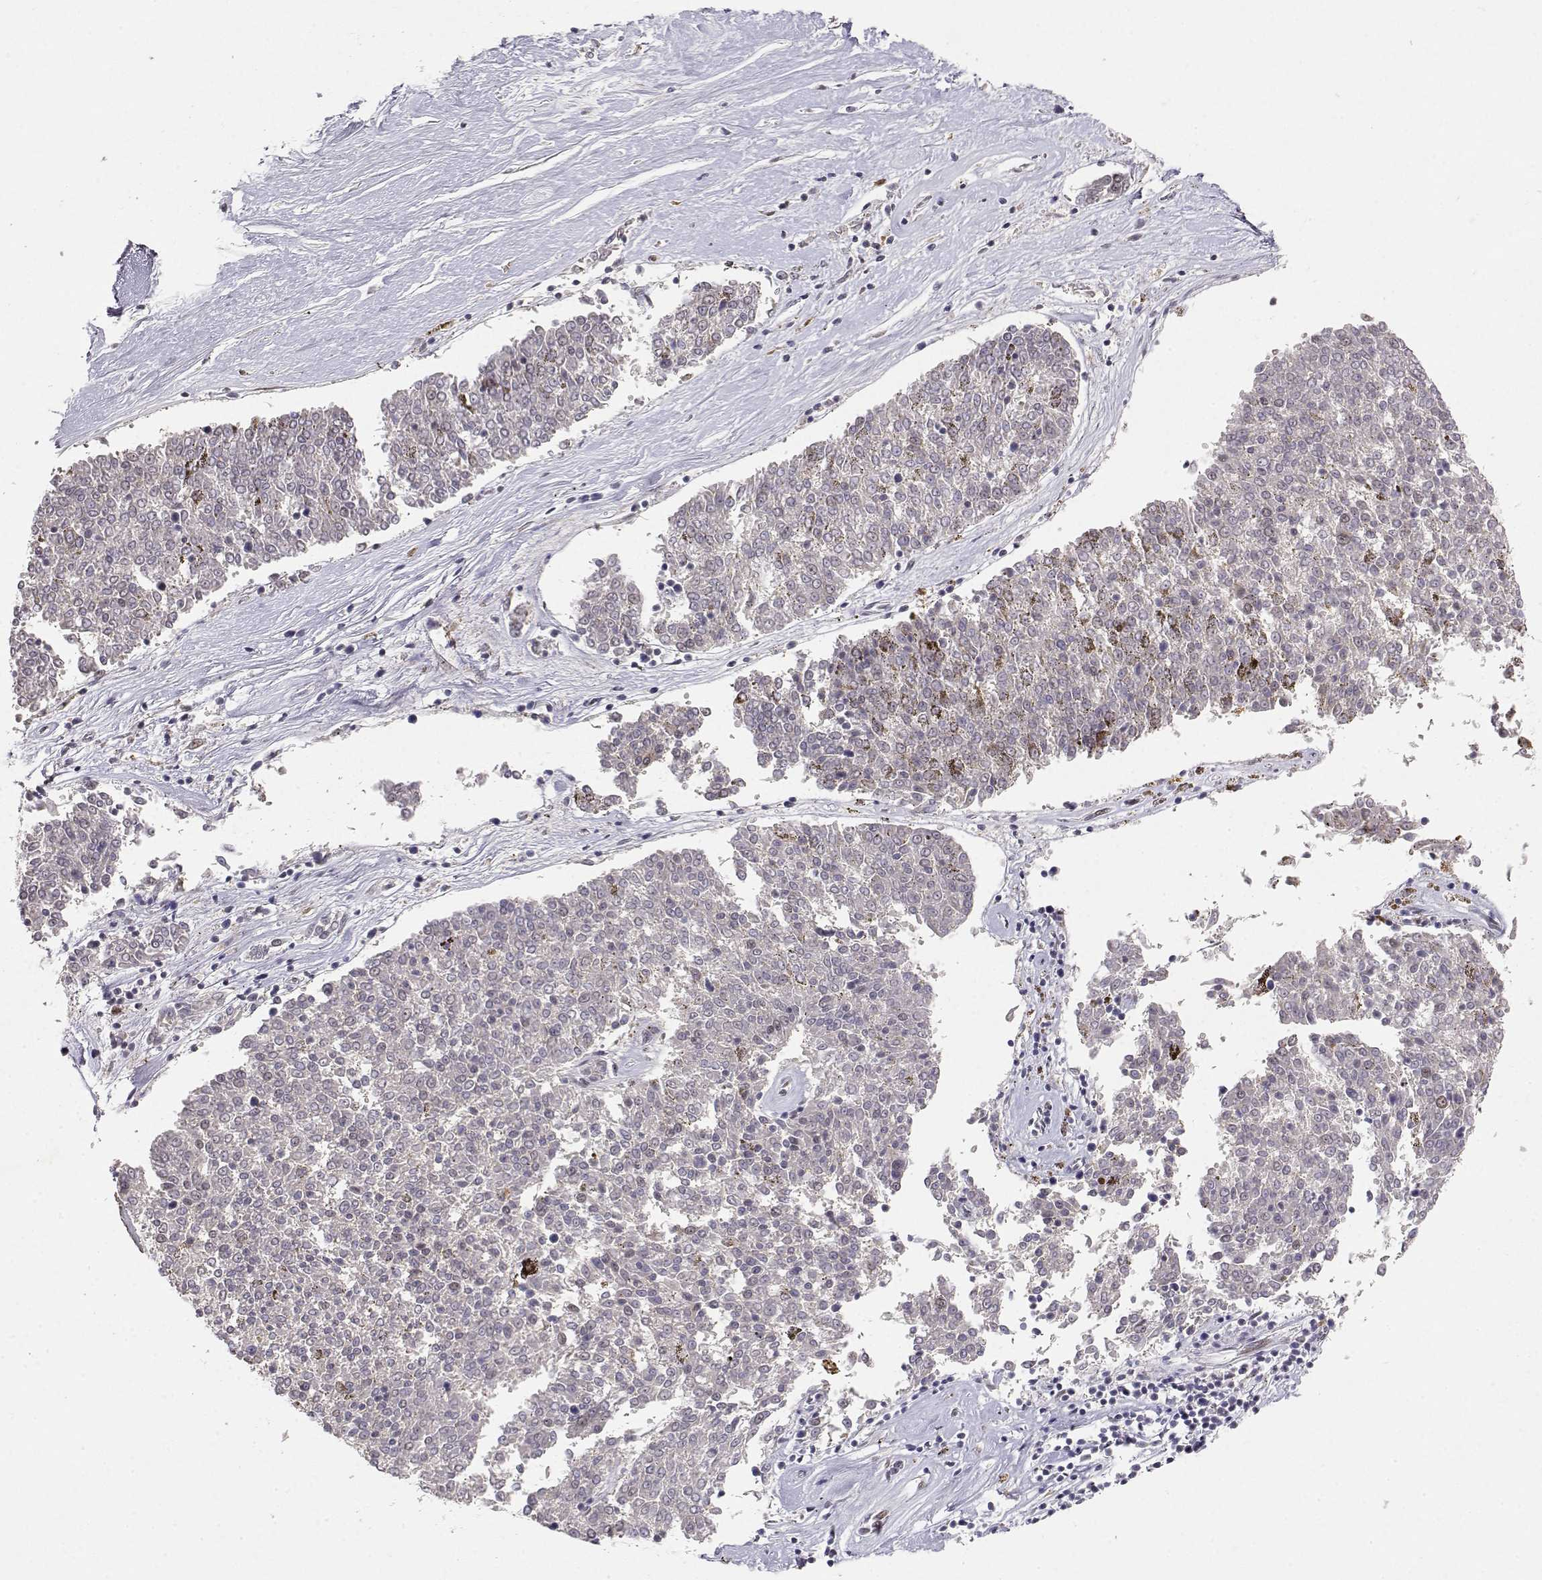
{"staining": {"intensity": "weak", "quantity": ">75%", "location": "nuclear"}, "tissue": "melanoma", "cell_type": "Tumor cells", "image_type": "cancer", "snomed": [{"axis": "morphology", "description": "Malignant melanoma, NOS"}, {"axis": "topography", "description": "Skin"}], "caption": "Protein staining displays weak nuclear positivity in approximately >75% of tumor cells in melanoma.", "gene": "RSF1", "patient": {"sex": "female", "age": 72}}